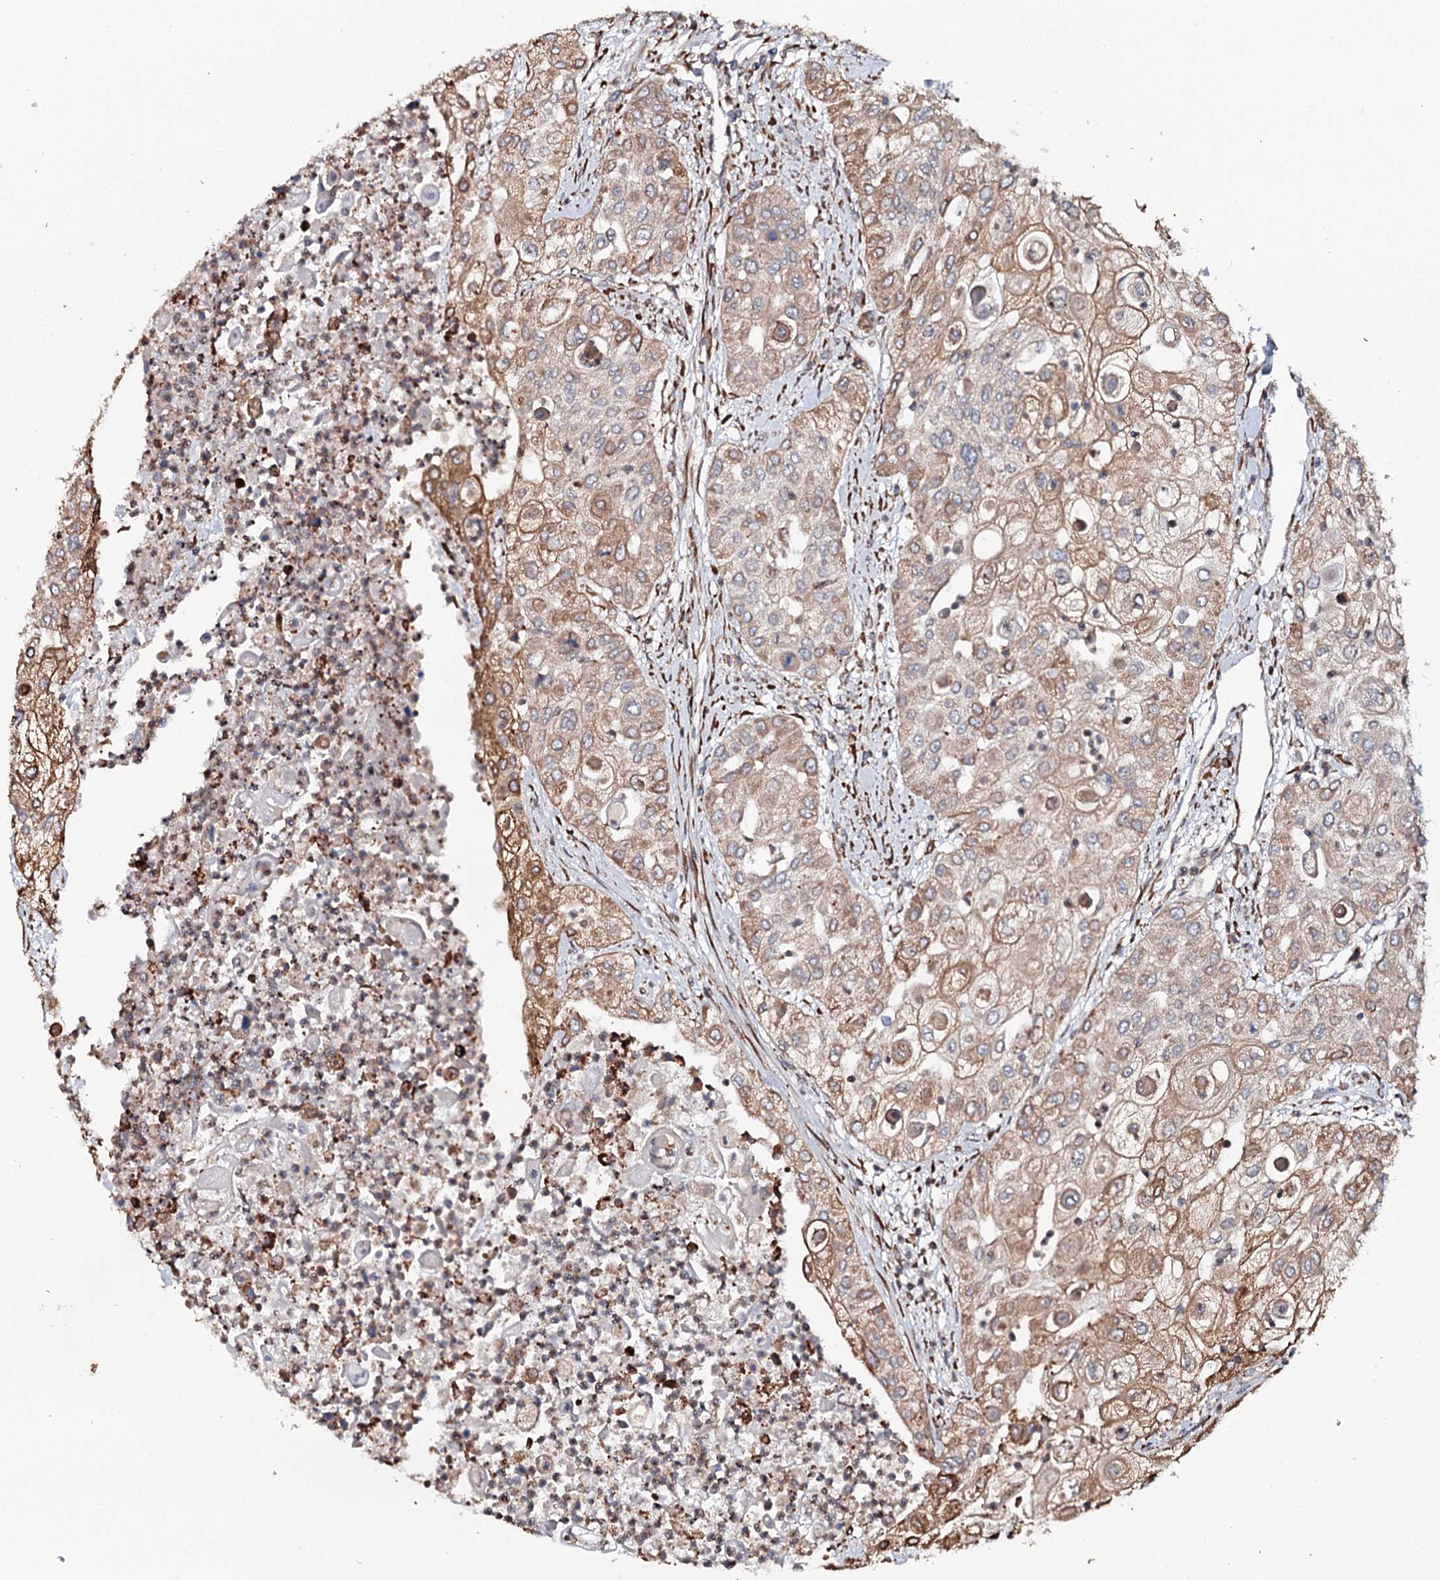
{"staining": {"intensity": "moderate", "quantity": ">75%", "location": "cytoplasmic/membranous"}, "tissue": "urothelial cancer", "cell_type": "Tumor cells", "image_type": "cancer", "snomed": [{"axis": "morphology", "description": "Urothelial carcinoma, High grade"}, {"axis": "topography", "description": "Urinary bladder"}], "caption": "The histopathology image reveals immunohistochemical staining of urothelial cancer. There is moderate cytoplasmic/membranous positivity is seen in approximately >75% of tumor cells.", "gene": "VEGFA", "patient": {"sex": "female", "age": 79}}